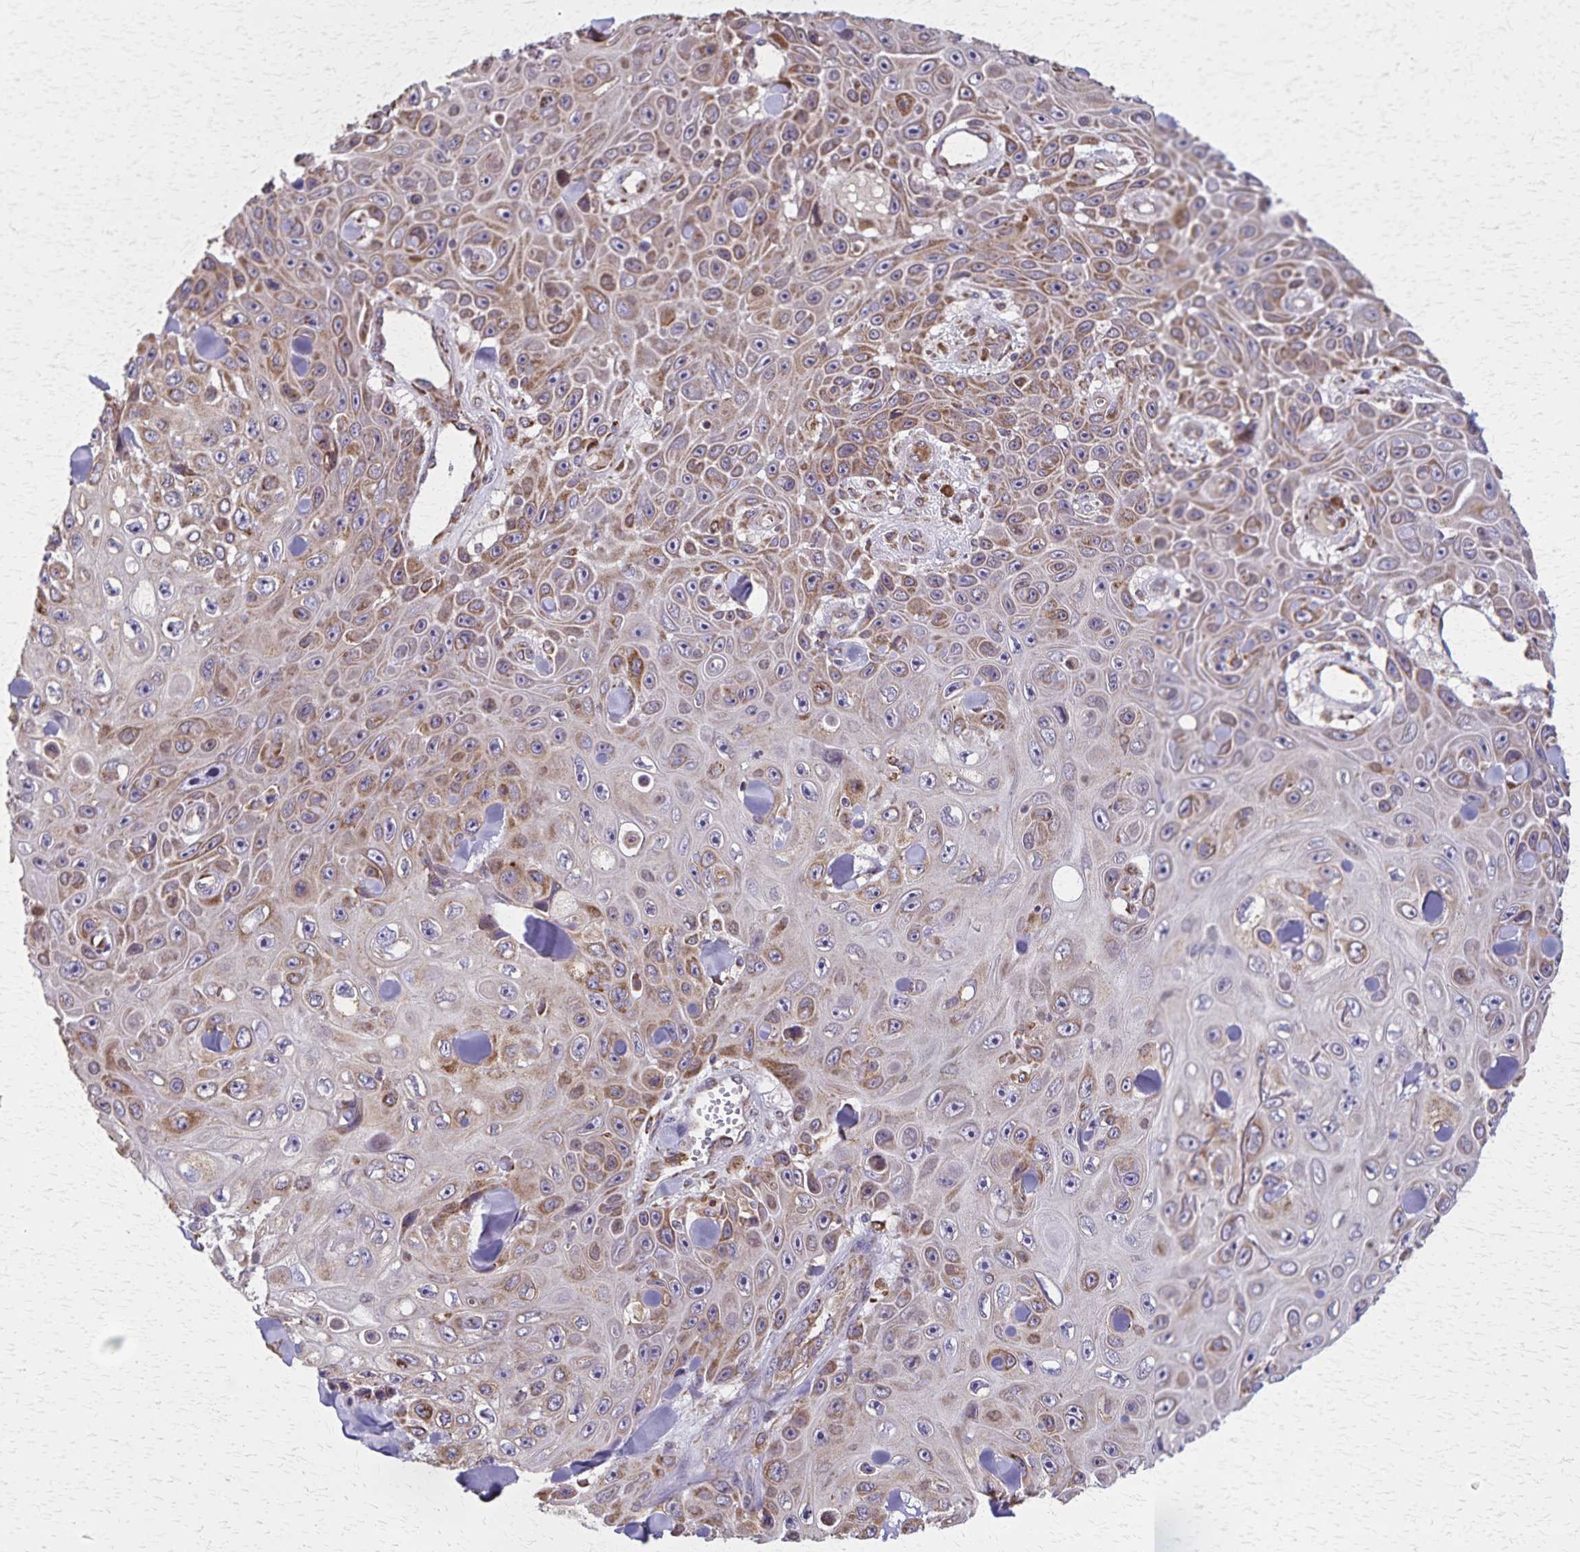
{"staining": {"intensity": "moderate", "quantity": ">75%", "location": "cytoplasmic/membranous"}, "tissue": "skin cancer", "cell_type": "Tumor cells", "image_type": "cancer", "snomed": [{"axis": "morphology", "description": "Squamous cell carcinoma, NOS"}, {"axis": "topography", "description": "Skin"}], "caption": "The micrograph shows a brown stain indicating the presence of a protein in the cytoplasmic/membranous of tumor cells in skin cancer.", "gene": "RNF10", "patient": {"sex": "male", "age": 82}}